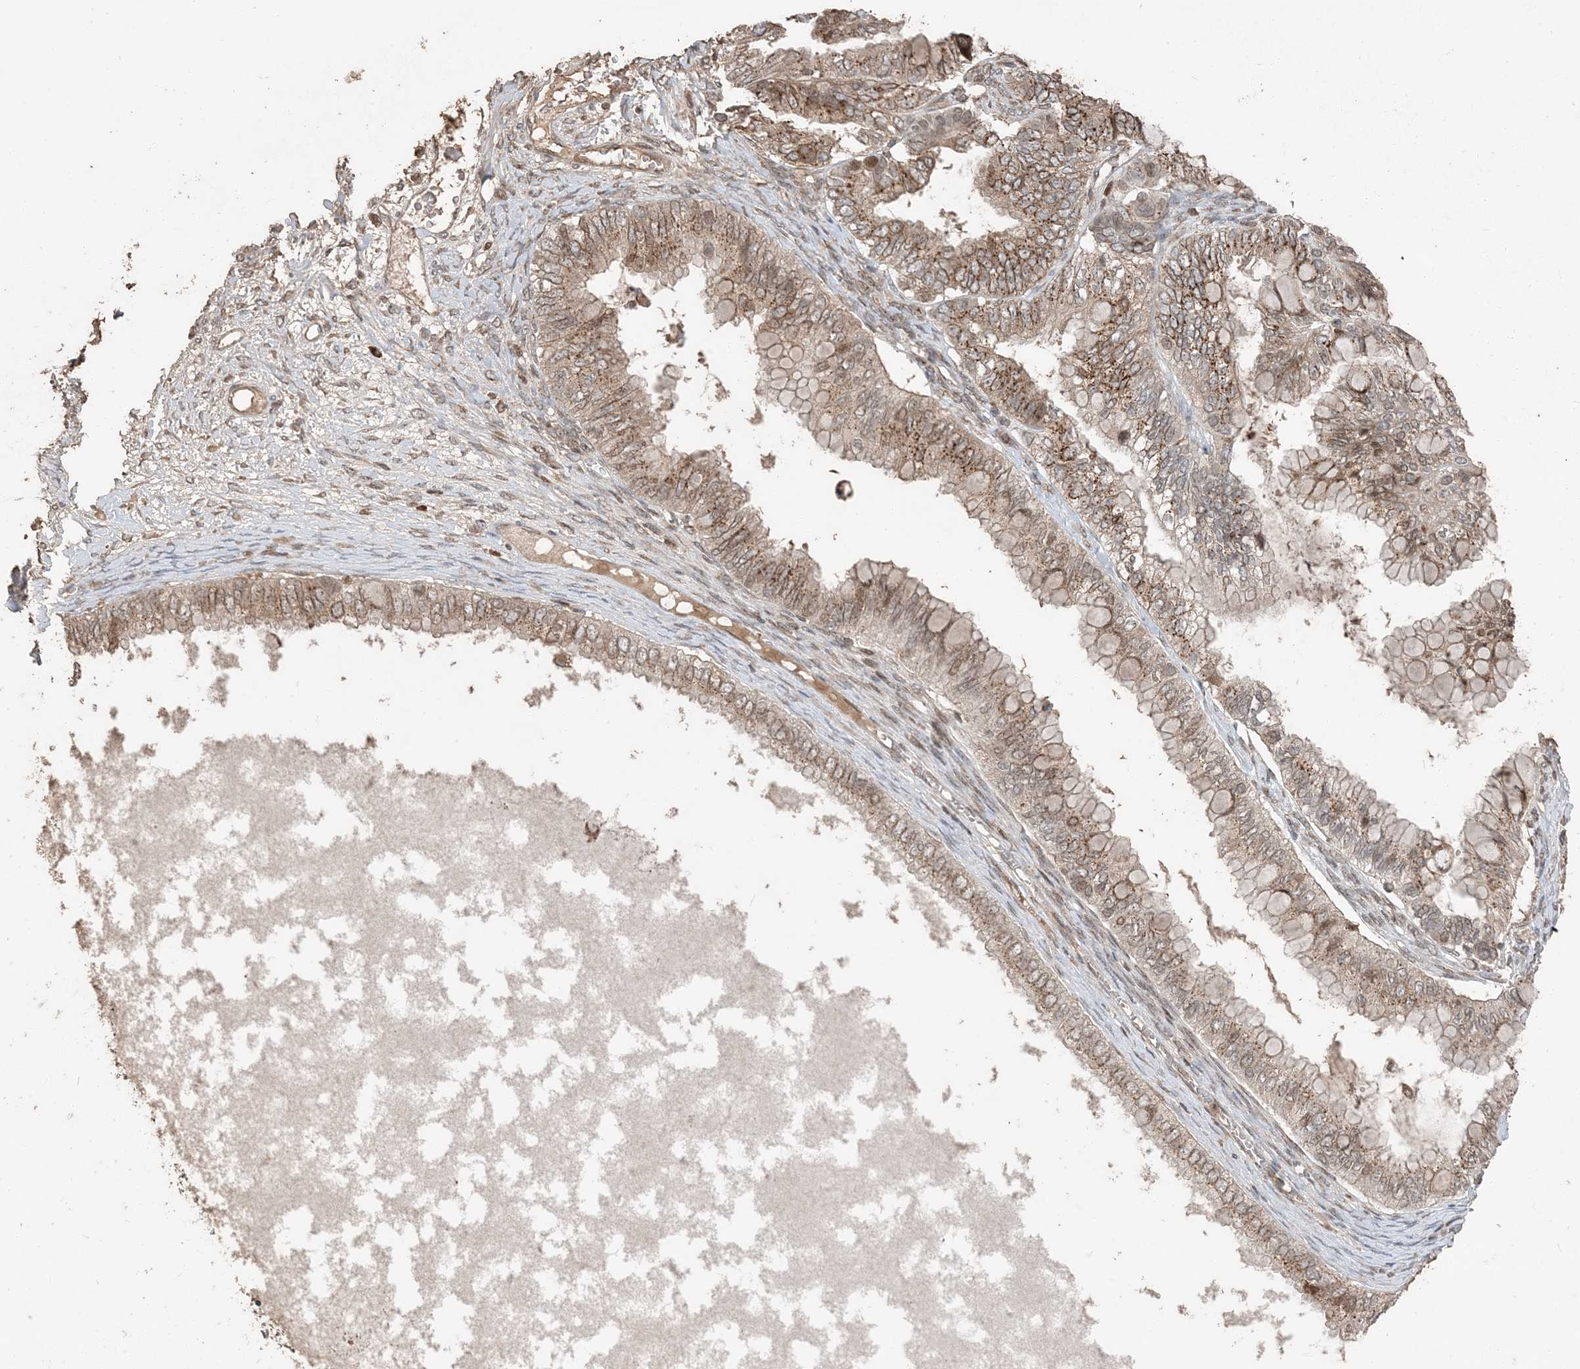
{"staining": {"intensity": "moderate", "quantity": ">75%", "location": "cytoplasmic/membranous,nuclear"}, "tissue": "ovarian cancer", "cell_type": "Tumor cells", "image_type": "cancer", "snomed": [{"axis": "morphology", "description": "Cystadenocarcinoma, mucinous, NOS"}, {"axis": "topography", "description": "Ovary"}], "caption": "Tumor cells reveal medium levels of moderate cytoplasmic/membranous and nuclear positivity in about >75% of cells in ovarian cancer (mucinous cystadenocarcinoma).", "gene": "RER1", "patient": {"sex": "female", "age": 80}}